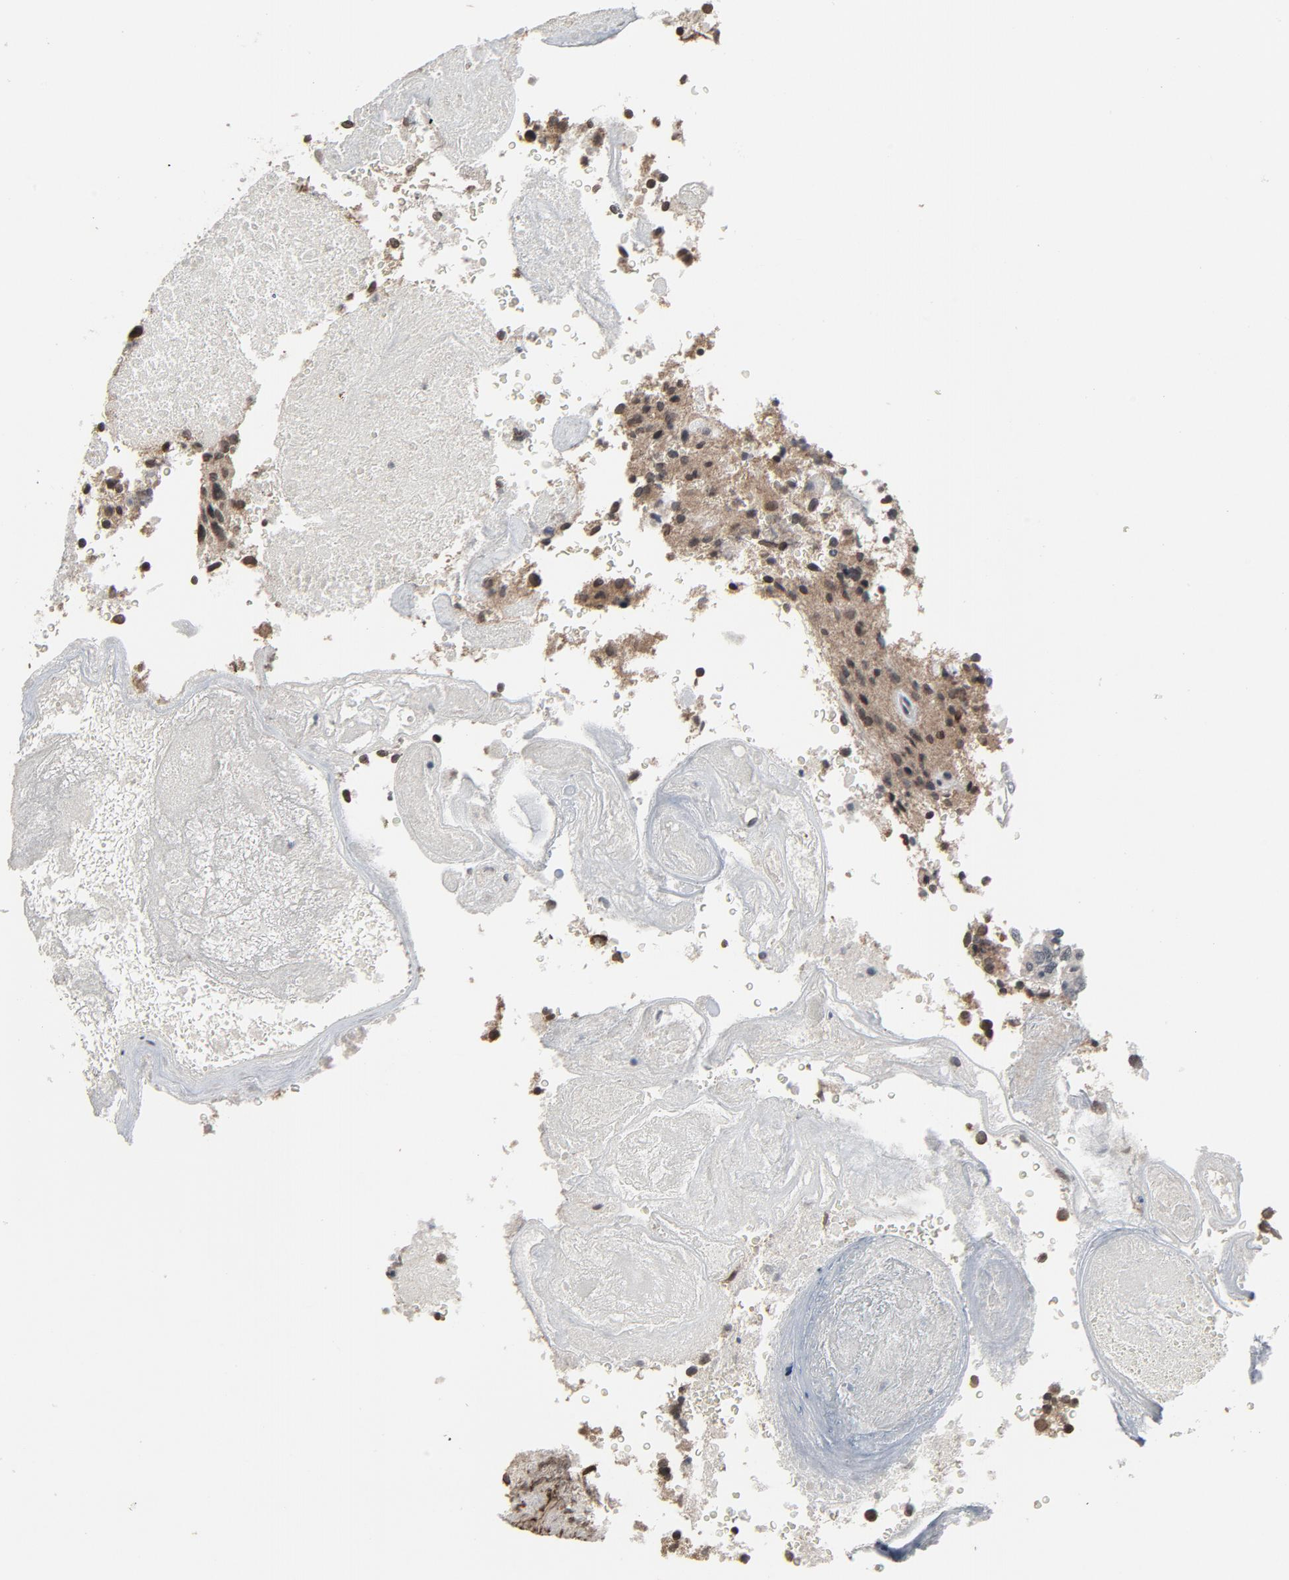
{"staining": {"intensity": "moderate", "quantity": ">75%", "location": "nuclear"}, "tissue": "glioma", "cell_type": "Tumor cells", "image_type": "cancer", "snomed": [{"axis": "morphology", "description": "Normal tissue, NOS"}, {"axis": "morphology", "description": "Glioma, malignant, High grade"}, {"axis": "topography", "description": "Cerebral cortex"}], "caption": "A brown stain highlights moderate nuclear positivity of a protein in human malignant high-grade glioma tumor cells.", "gene": "POM121", "patient": {"sex": "male", "age": 75}}